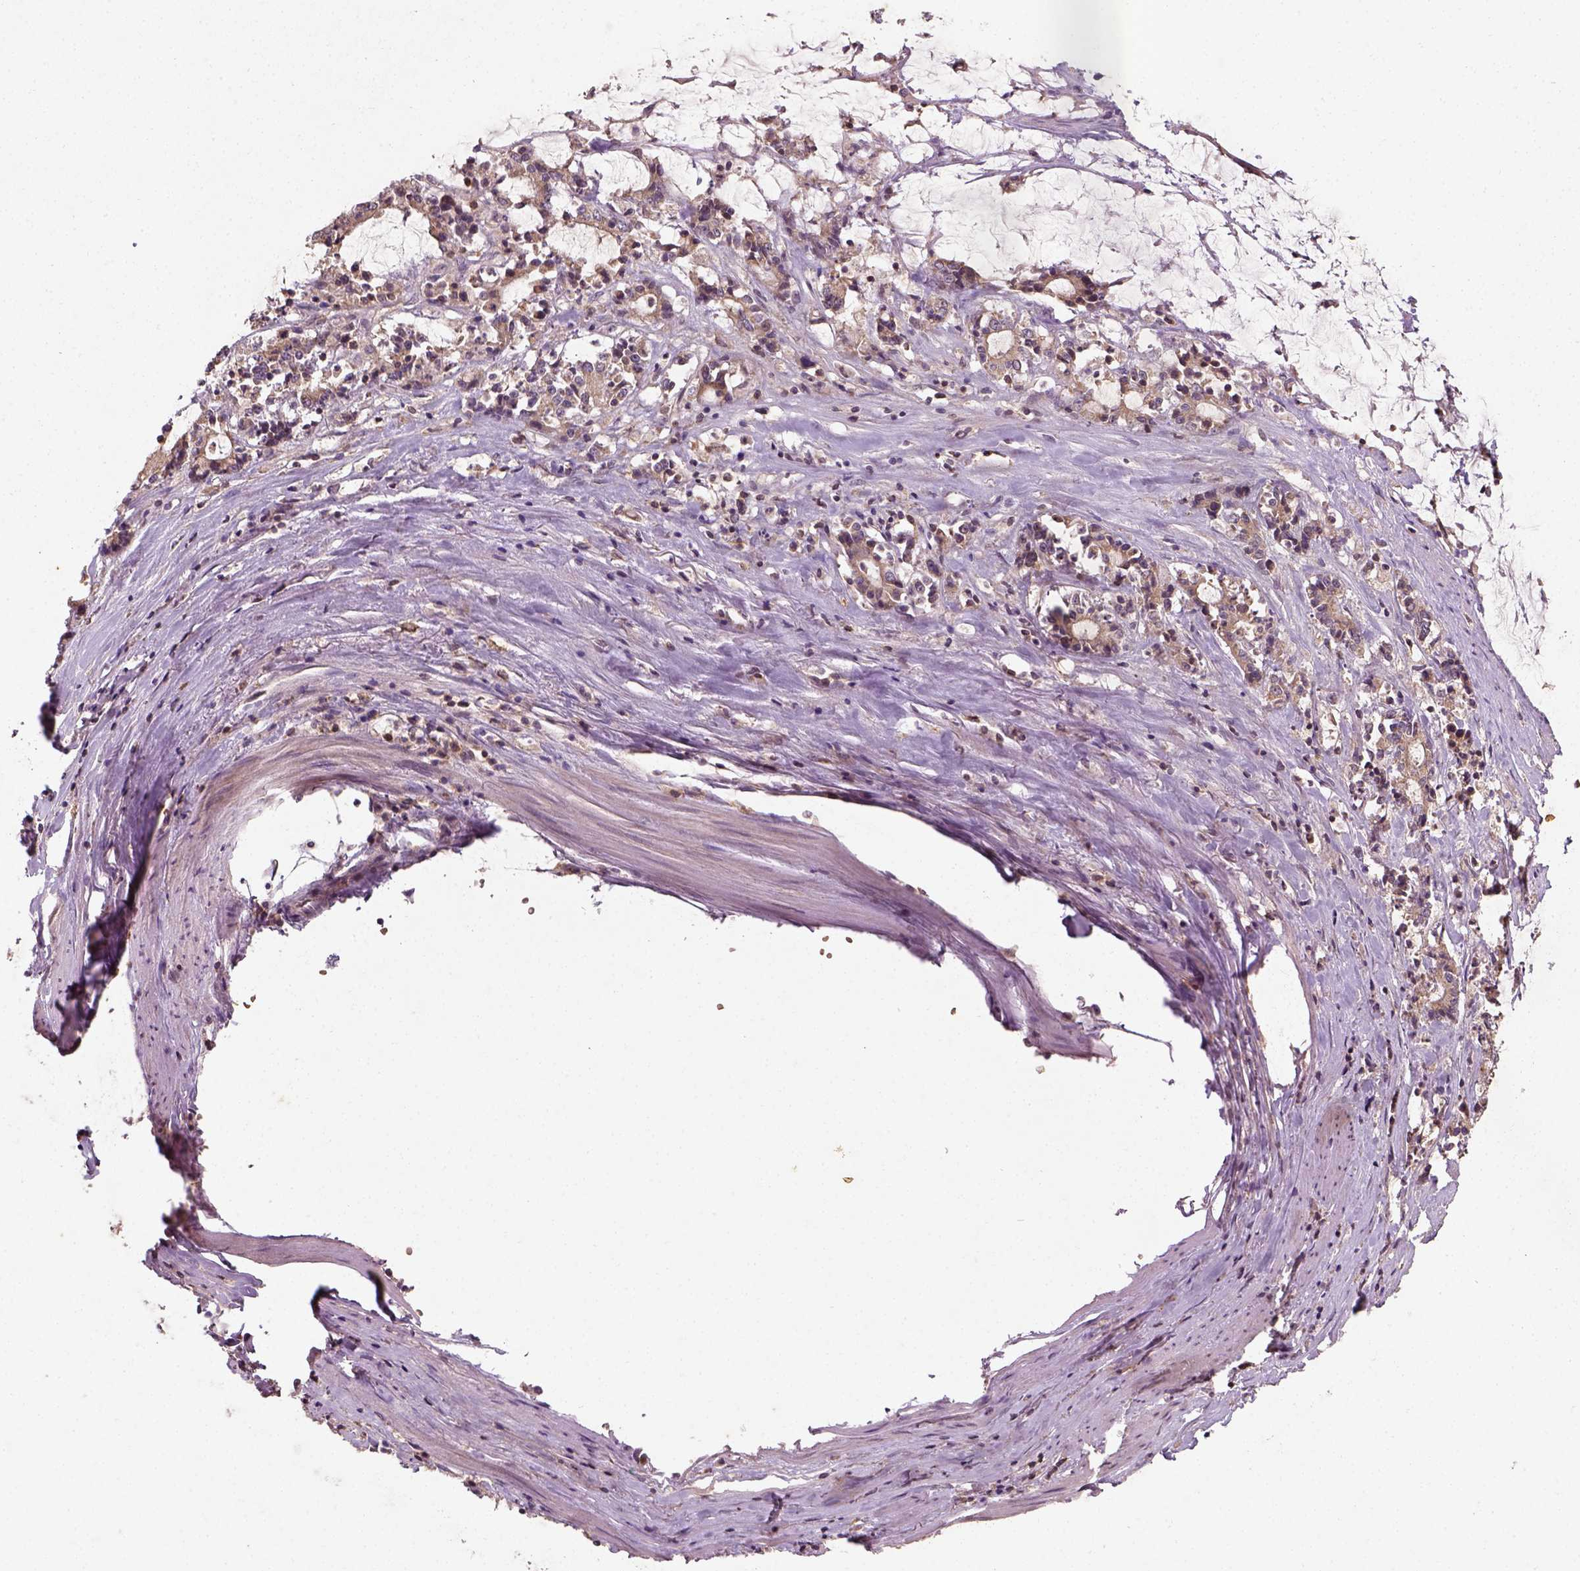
{"staining": {"intensity": "weak", "quantity": ">75%", "location": "cytoplasmic/membranous"}, "tissue": "stomach cancer", "cell_type": "Tumor cells", "image_type": "cancer", "snomed": [{"axis": "morphology", "description": "Adenocarcinoma, NOS"}, {"axis": "topography", "description": "Stomach, upper"}], "caption": "Protein staining of stomach adenocarcinoma tissue exhibits weak cytoplasmic/membranous staining in about >75% of tumor cells.", "gene": "CAMKK1", "patient": {"sex": "male", "age": 68}}